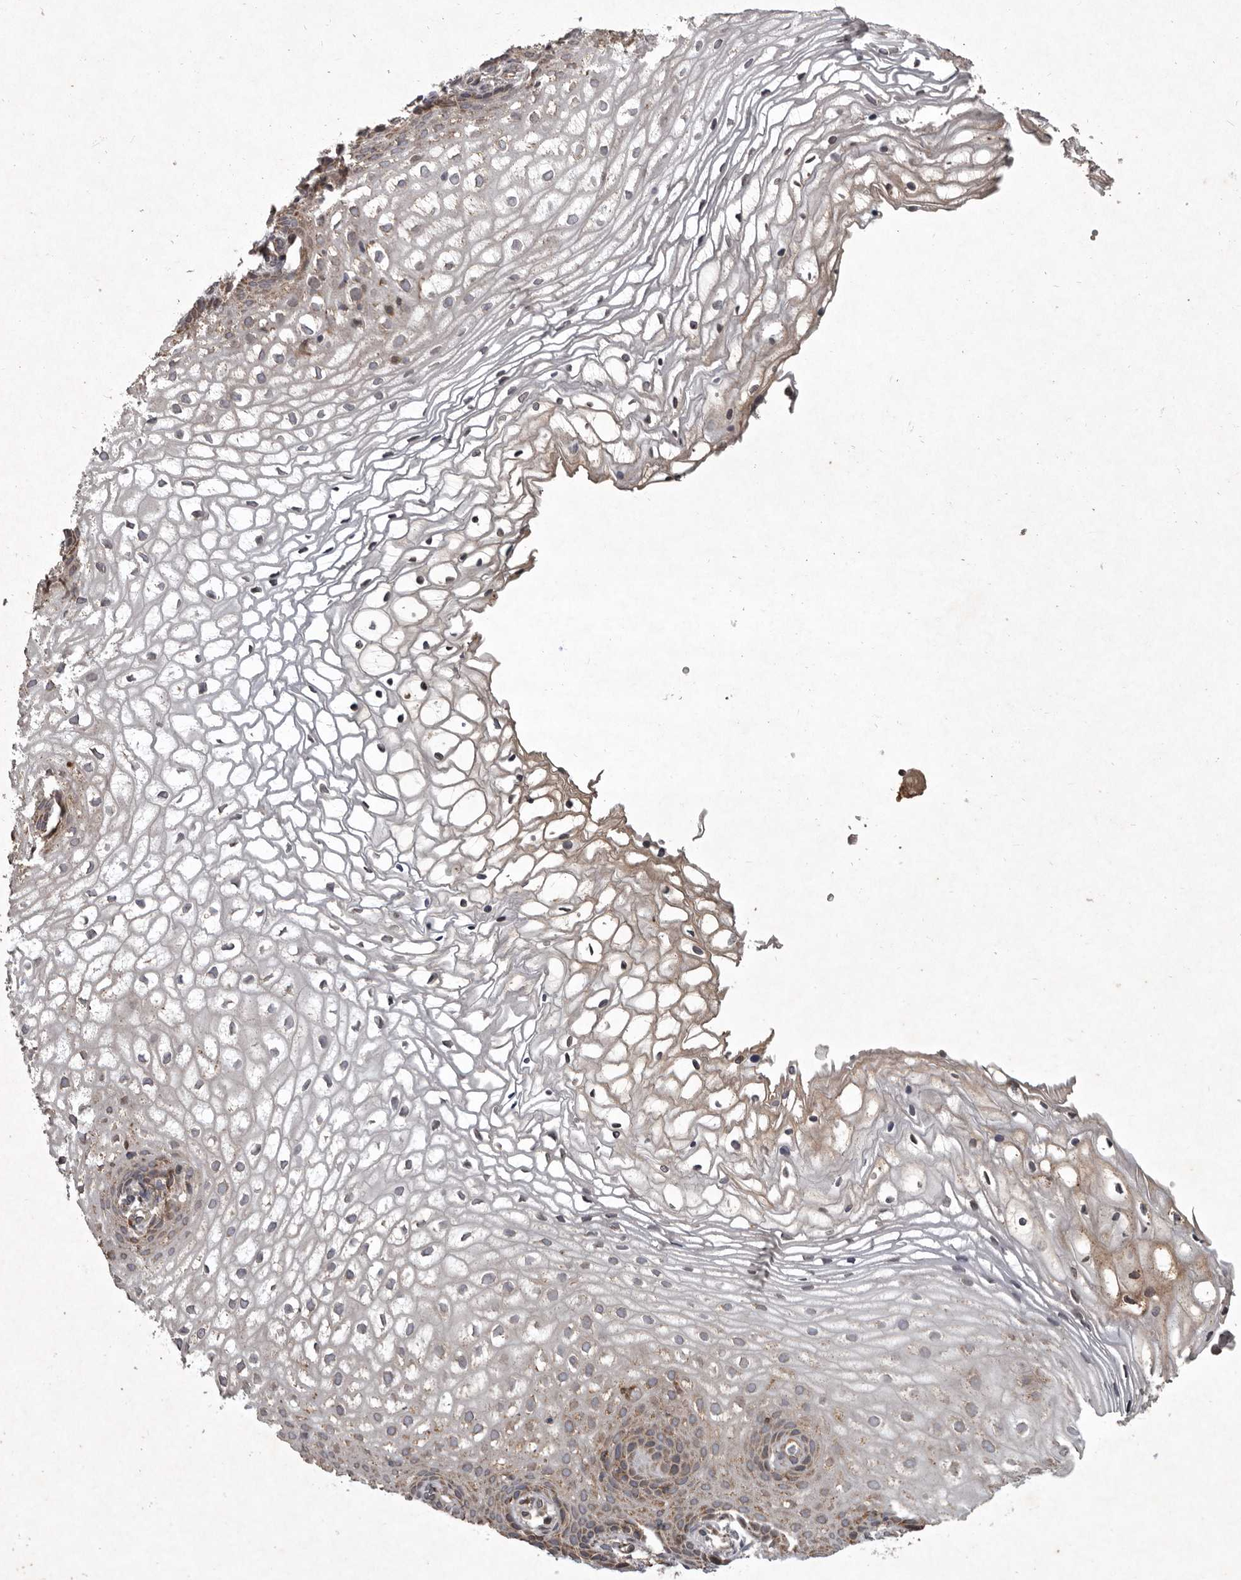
{"staining": {"intensity": "moderate", "quantity": "25%-75%", "location": "cytoplasmic/membranous"}, "tissue": "vagina", "cell_type": "Squamous epithelial cells", "image_type": "normal", "snomed": [{"axis": "morphology", "description": "Normal tissue, NOS"}, {"axis": "topography", "description": "Vagina"}], "caption": "Immunohistochemistry (IHC) image of benign vagina: vagina stained using immunohistochemistry displays medium levels of moderate protein expression localized specifically in the cytoplasmic/membranous of squamous epithelial cells, appearing as a cytoplasmic/membranous brown color.", "gene": "MRPS15", "patient": {"sex": "female", "age": 60}}